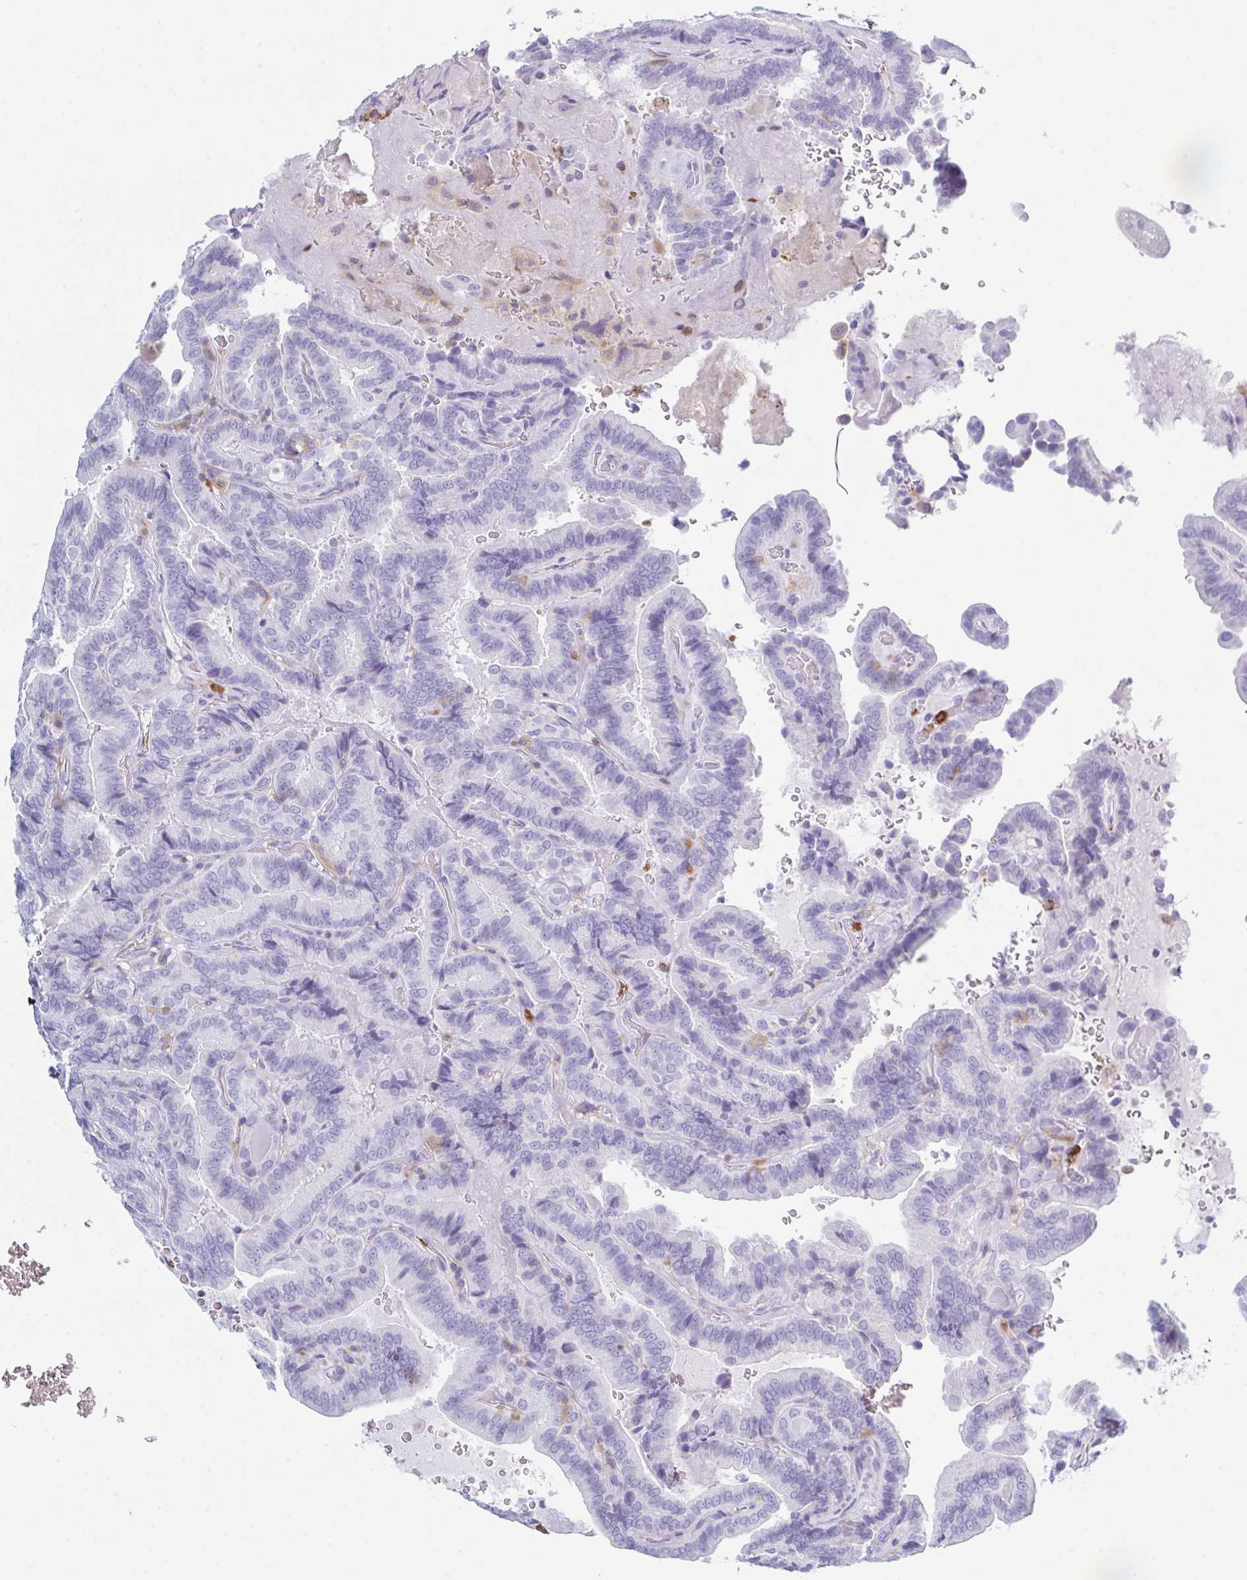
{"staining": {"intensity": "negative", "quantity": "none", "location": "none"}, "tissue": "thyroid cancer", "cell_type": "Tumor cells", "image_type": "cancer", "snomed": [{"axis": "morphology", "description": "Papillary adenocarcinoma, NOS"}, {"axis": "topography", "description": "Thyroid gland"}], "caption": "Tumor cells are negative for protein expression in human thyroid papillary adenocarcinoma. (Stains: DAB immunohistochemistry (IHC) with hematoxylin counter stain, Microscopy: brightfield microscopy at high magnification).", "gene": "MYO1F", "patient": {"sex": "male", "age": 61}}